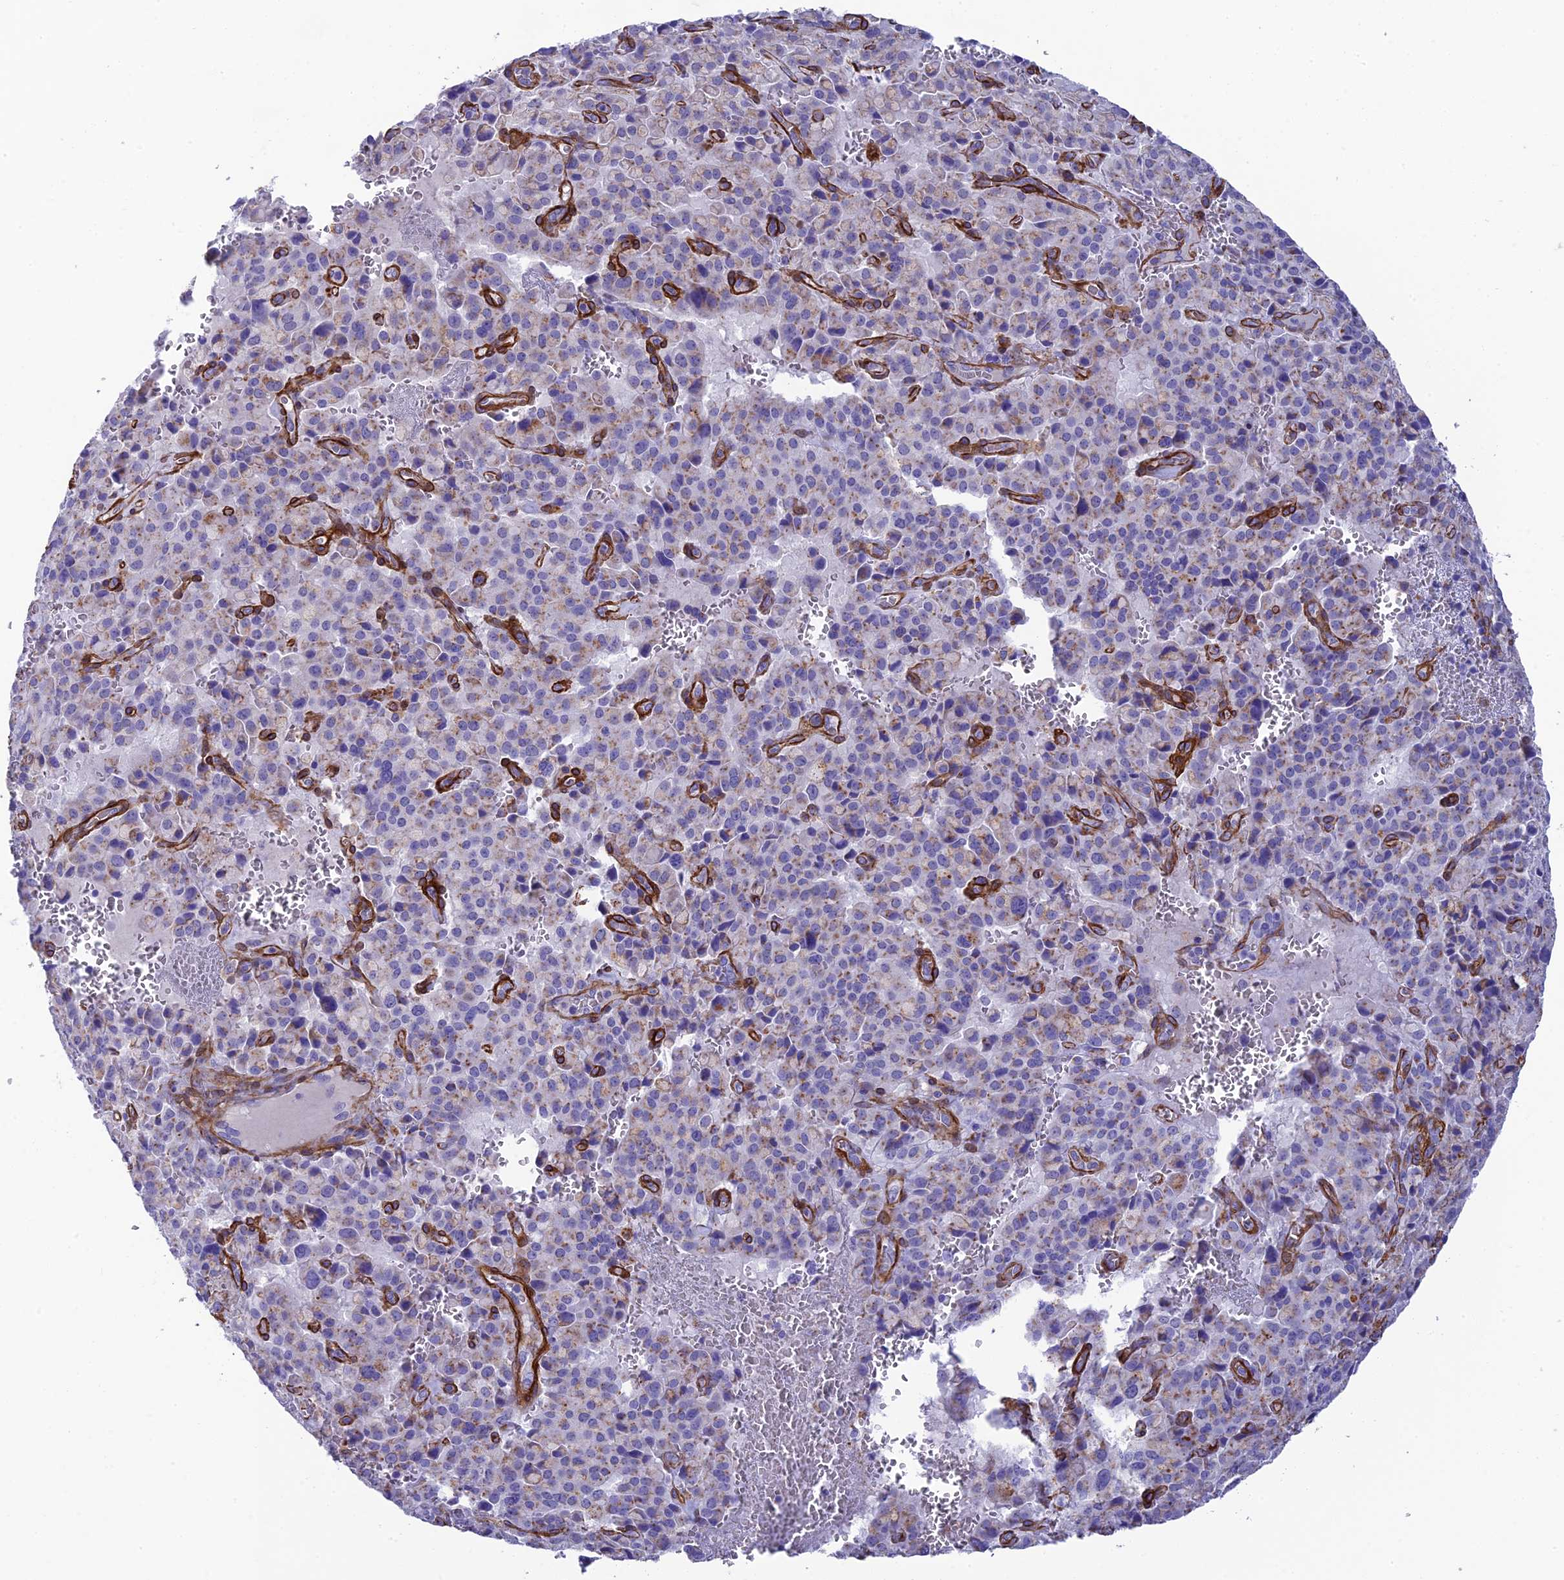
{"staining": {"intensity": "weak", "quantity": "25%-75%", "location": "cytoplasmic/membranous"}, "tissue": "pancreatic cancer", "cell_type": "Tumor cells", "image_type": "cancer", "snomed": [{"axis": "morphology", "description": "Adenocarcinoma, NOS"}, {"axis": "topography", "description": "Pancreas"}], "caption": "Pancreatic adenocarcinoma stained for a protein (brown) reveals weak cytoplasmic/membranous positive positivity in about 25%-75% of tumor cells.", "gene": "TNS1", "patient": {"sex": "male", "age": 65}}